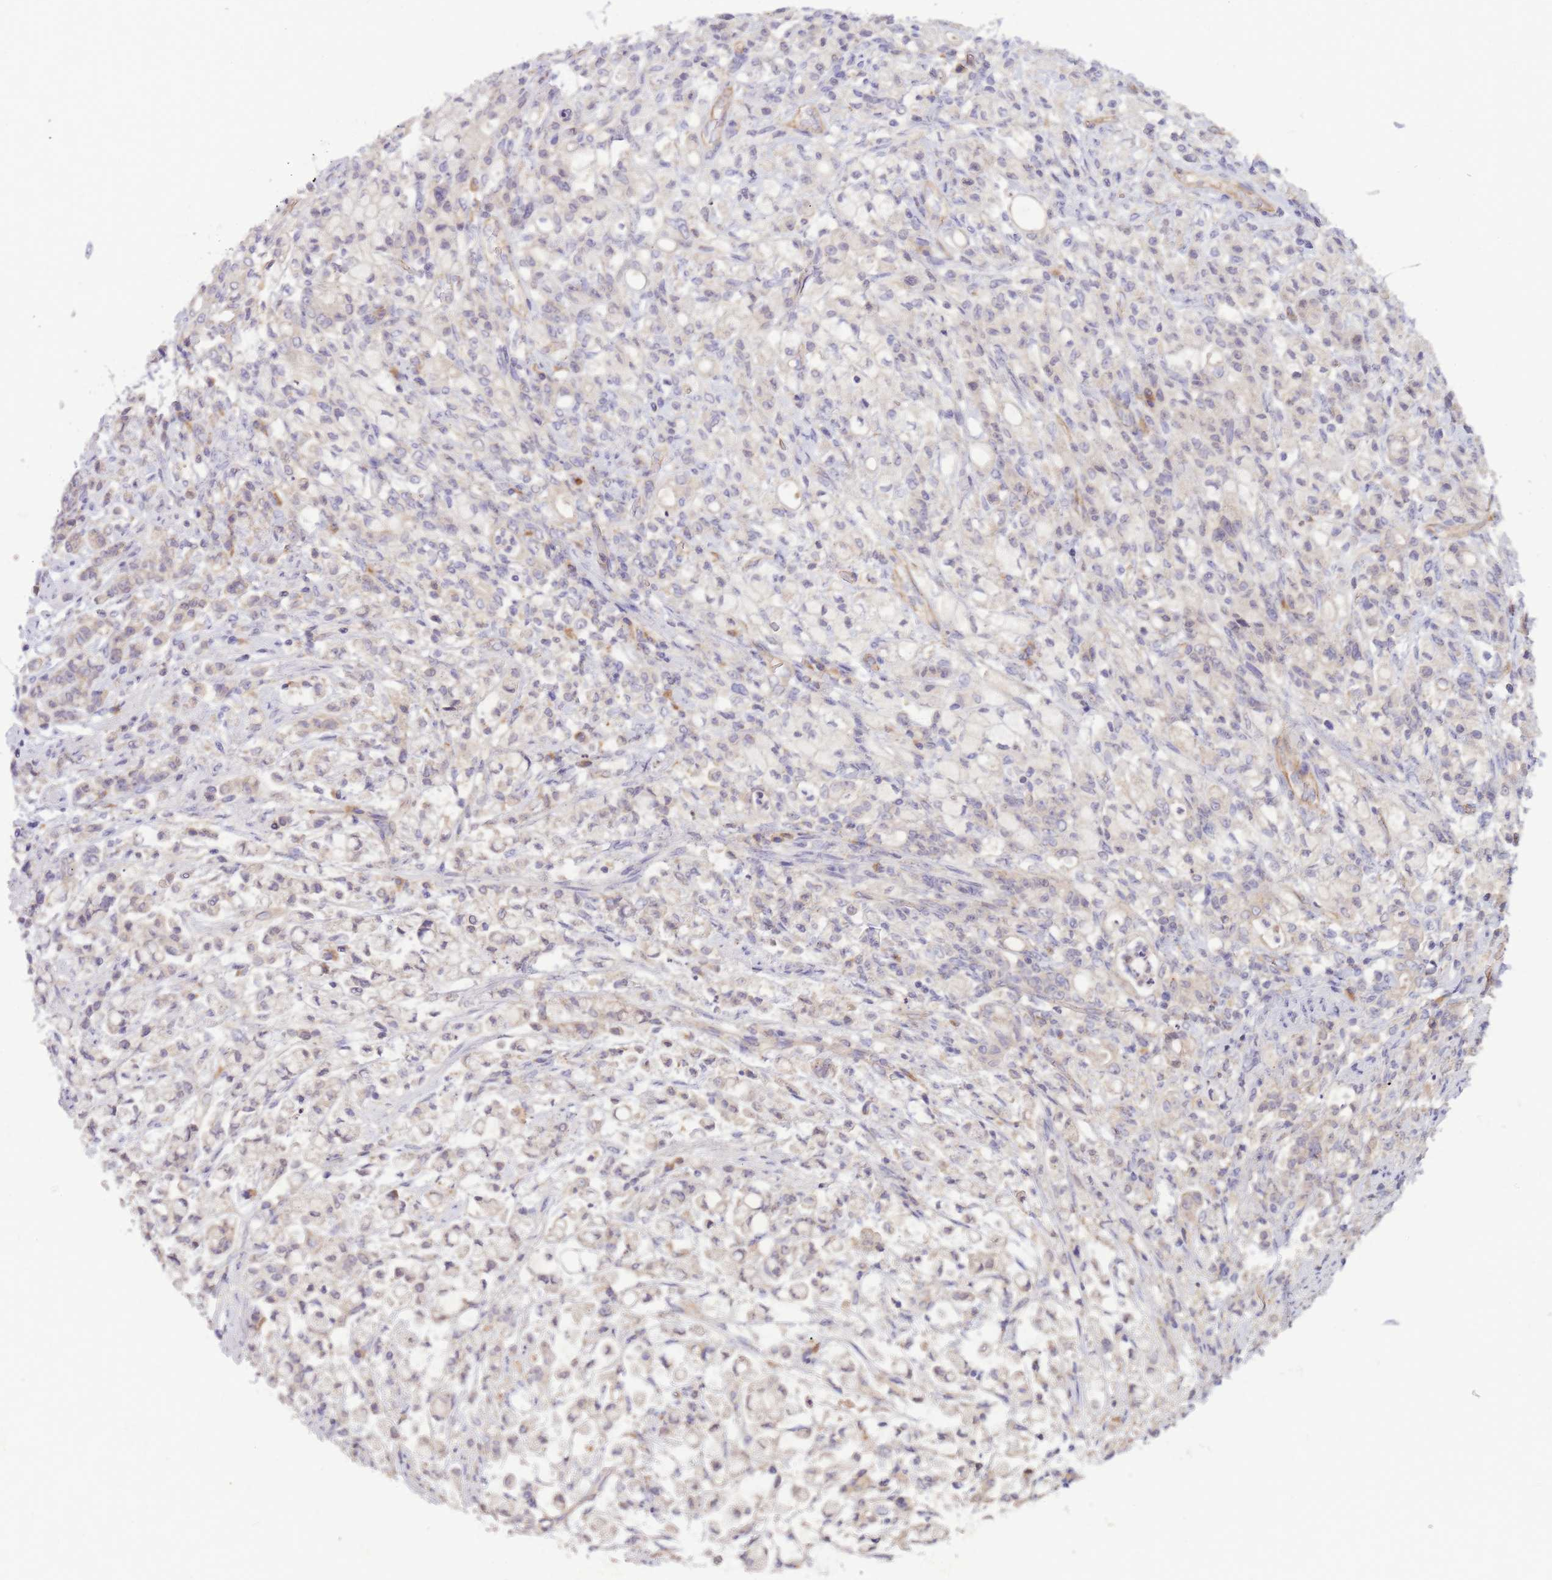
{"staining": {"intensity": "negative", "quantity": "none", "location": "none"}, "tissue": "stomach cancer", "cell_type": "Tumor cells", "image_type": "cancer", "snomed": [{"axis": "morphology", "description": "Adenocarcinoma, NOS"}, {"axis": "topography", "description": "Stomach"}], "caption": "Tumor cells show no significant expression in stomach cancer.", "gene": "NDUFAF5", "patient": {"sex": "female", "age": 60}}